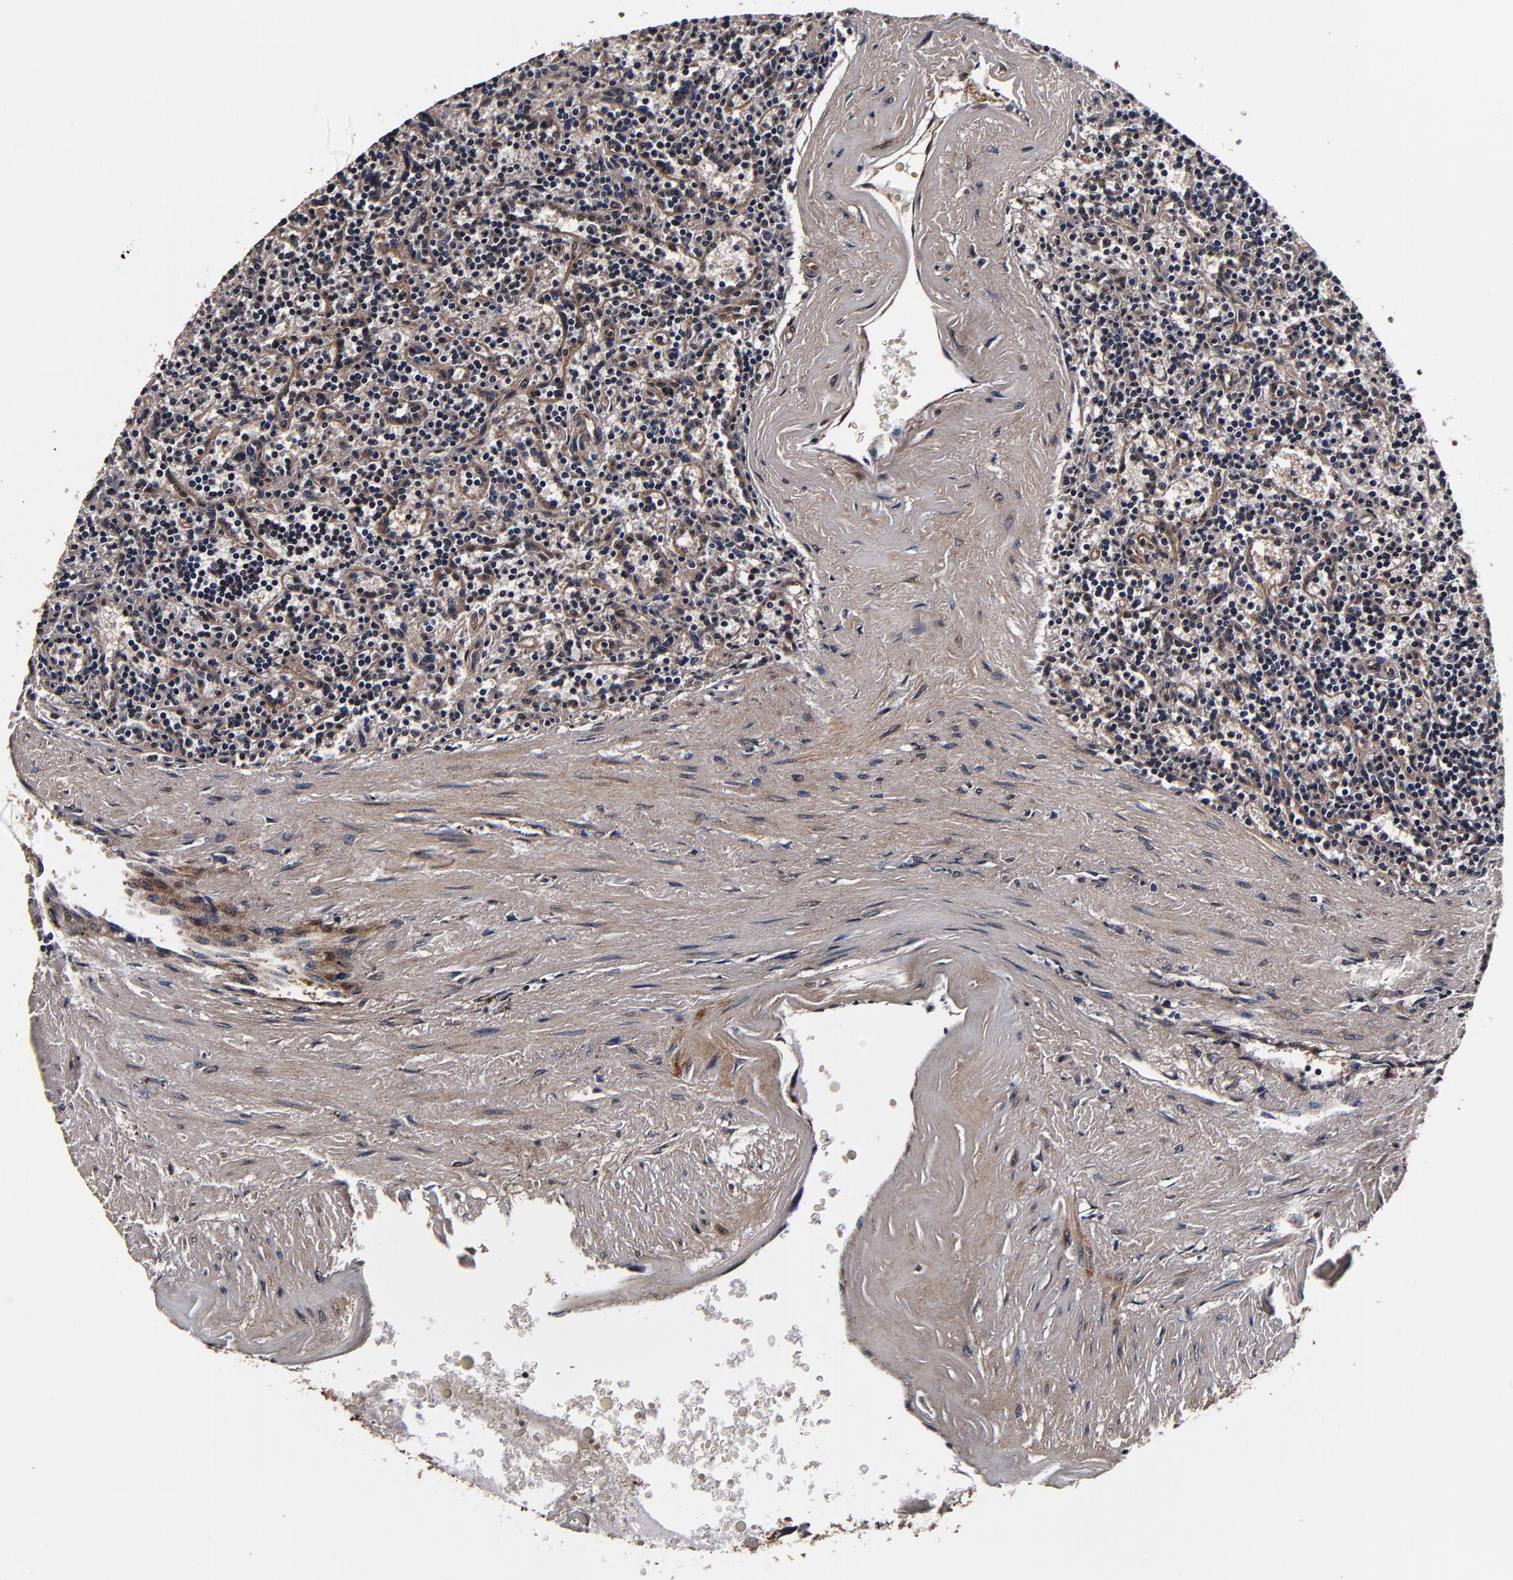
{"staining": {"intensity": "negative", "quantity": "none", "location": "none"}, "tissue": "lymphoma", "cell_type": "Tumor cells", "image_type": "cancer", "snomed": [{"axis": "morphology", "description": "Malignant lymphoma, non-Hodgkin's type, Low grade"}, {"axis": "topography", "description": "Spleen"}], "caption": "Tumor cells are negative for brown protein staining in low-grade malignant lymphoma, non-Hodgkin's type. The staining is performed using DAB (3,3'-diaminobenzidine) brown chromogen with nuclei counter-stained in using hematoxylin.", "gene": "MMP15", "patient": {"sex": "male", "age": 73}}